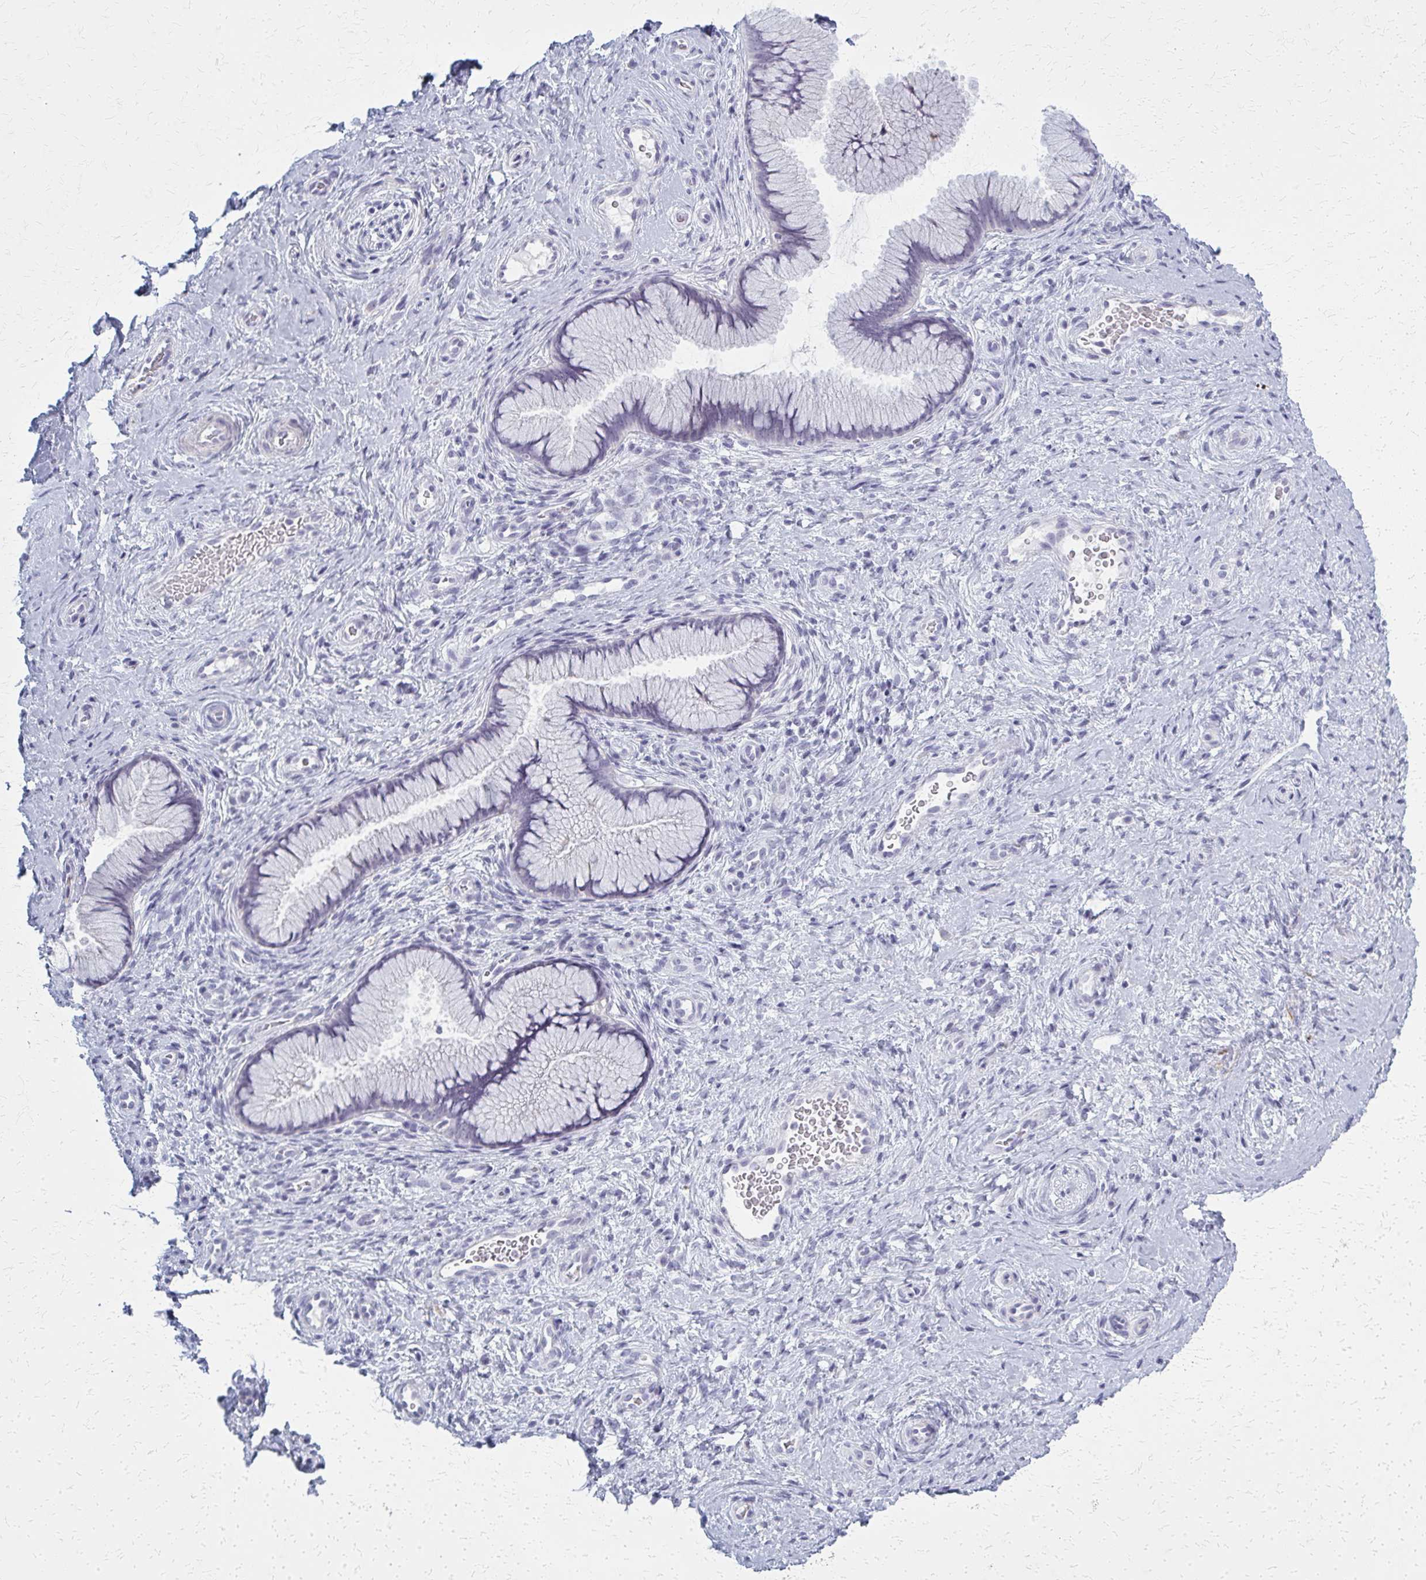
{"staining": {"intensity": "negative", "quantity": "none", "location": "none"}, "tissue": "cervix", "cell_type": "Glandular cells", "image_type": "normal", "snomed": [{"axis": "morphology", "description": "Normal tissue, NOS"}, {"axis": "topography", "description": "Cervix"}], "caption": "Glandular cells are negative for brown protein staining in normal cervix.", "gene": "CASQ2", "patient": {"sex": "female", "age": 34}}